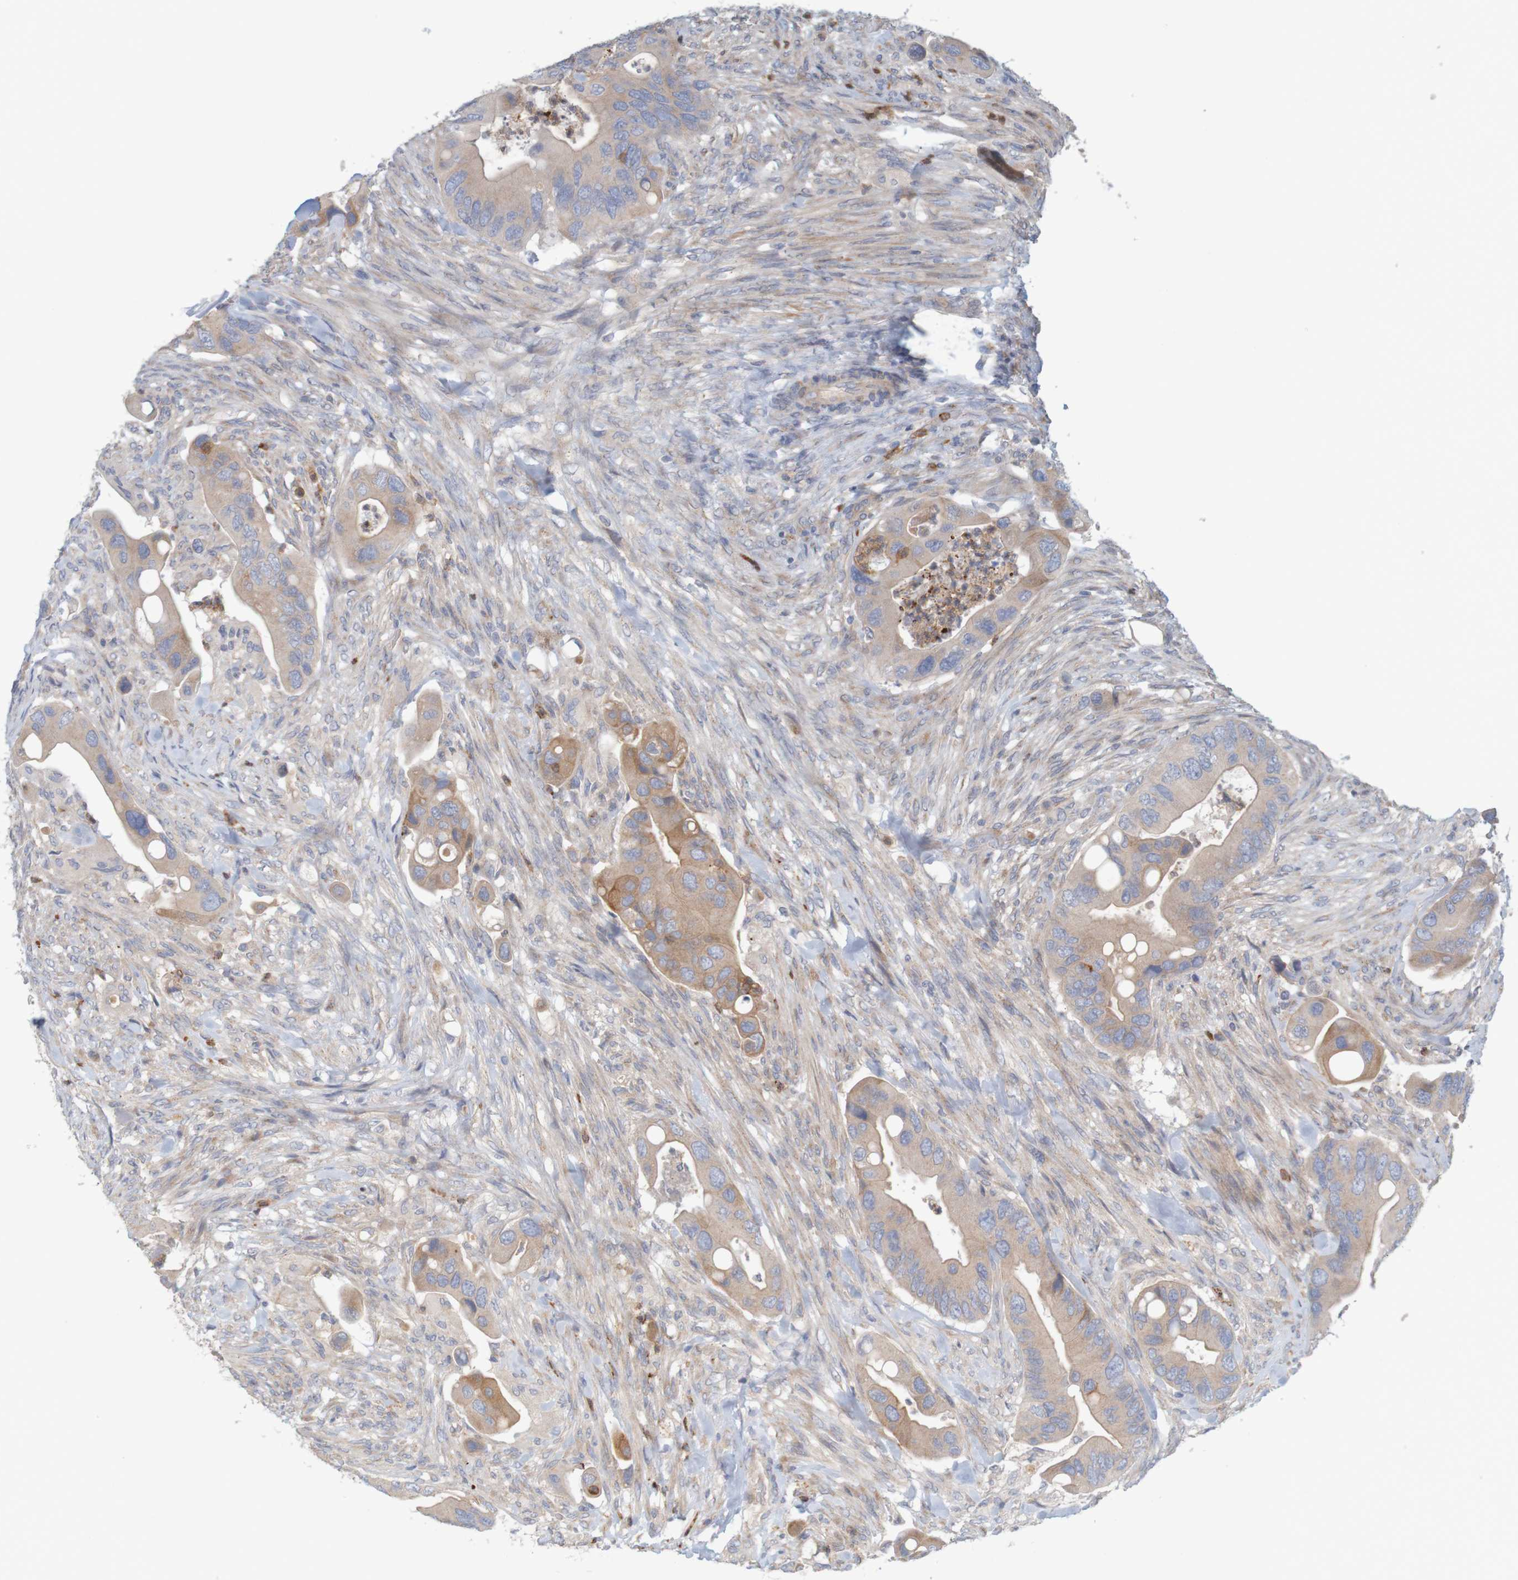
{"staining": {"intensity": "weak", "quantity": ">75%", "location": "cytoplasmic/membranous"}, "tissue": "colorectal cancer", "cell_type": "Tumor cells", "image_type": "cancer", "snomed": [{"axis": "morphology", "description": "Adenocarcinoma, NOS"}, {"axis": "topography", "description": "Rectum"}], "caption": "A histopathology image of human colorectal cancer (adenocarcinoma) stained for a protein displays weak cytoplasmic/membranous brown staining in tumor cells.", "gene": "KRT23", "patient": {"sex": "female", "age": 57}}